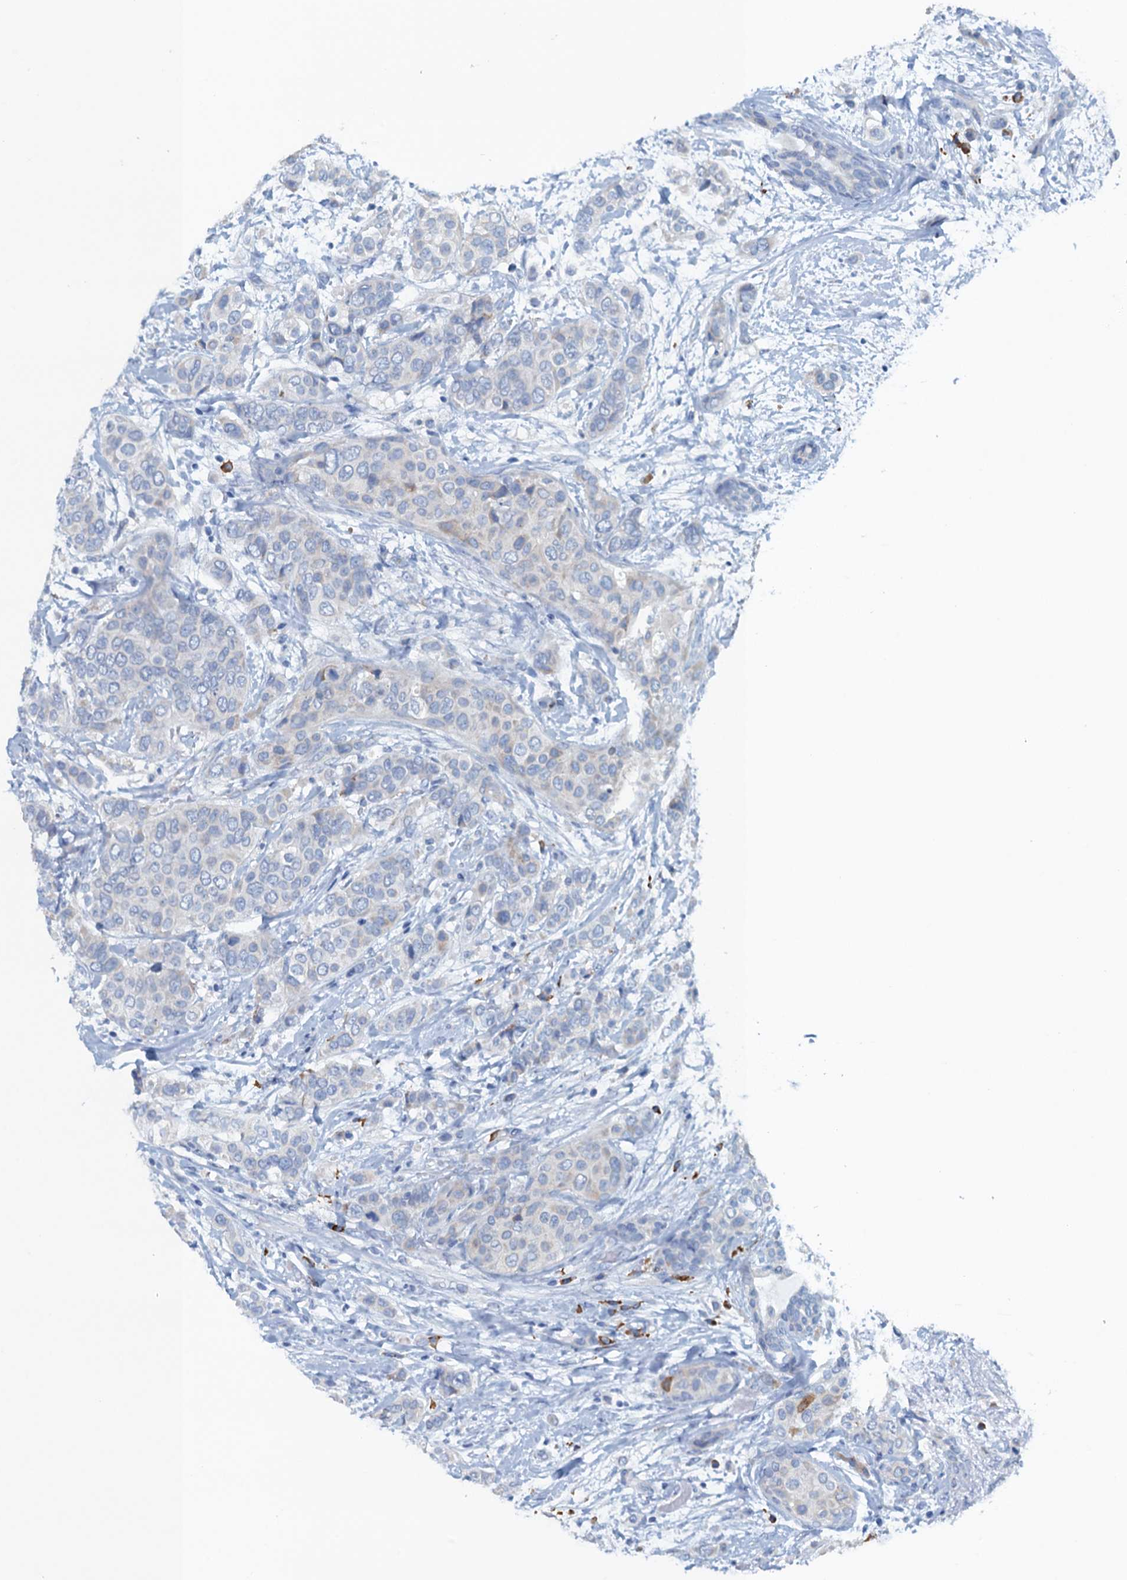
{"staining": {"intensity": "negative", "quantity": "none", "location": "none"}, "tissue": "breast cancer", "cell_type": "Tumor cells", "image_type": "cancer", "snomed": [{"axis": "morphology", "description": "Lobular carcinoma"}, {"axis": "topography", "description": "Breast"}], "caption": "IHC micrograph of neoplastic tissue: human breast cancer (lobular carcinoma) stained with DAB (3,3'-diaminobenzidine) reveals no significant protein staining in tumor cells.", "gene": "CBLIF", "patient": {"sex": "female", "age": 51}}